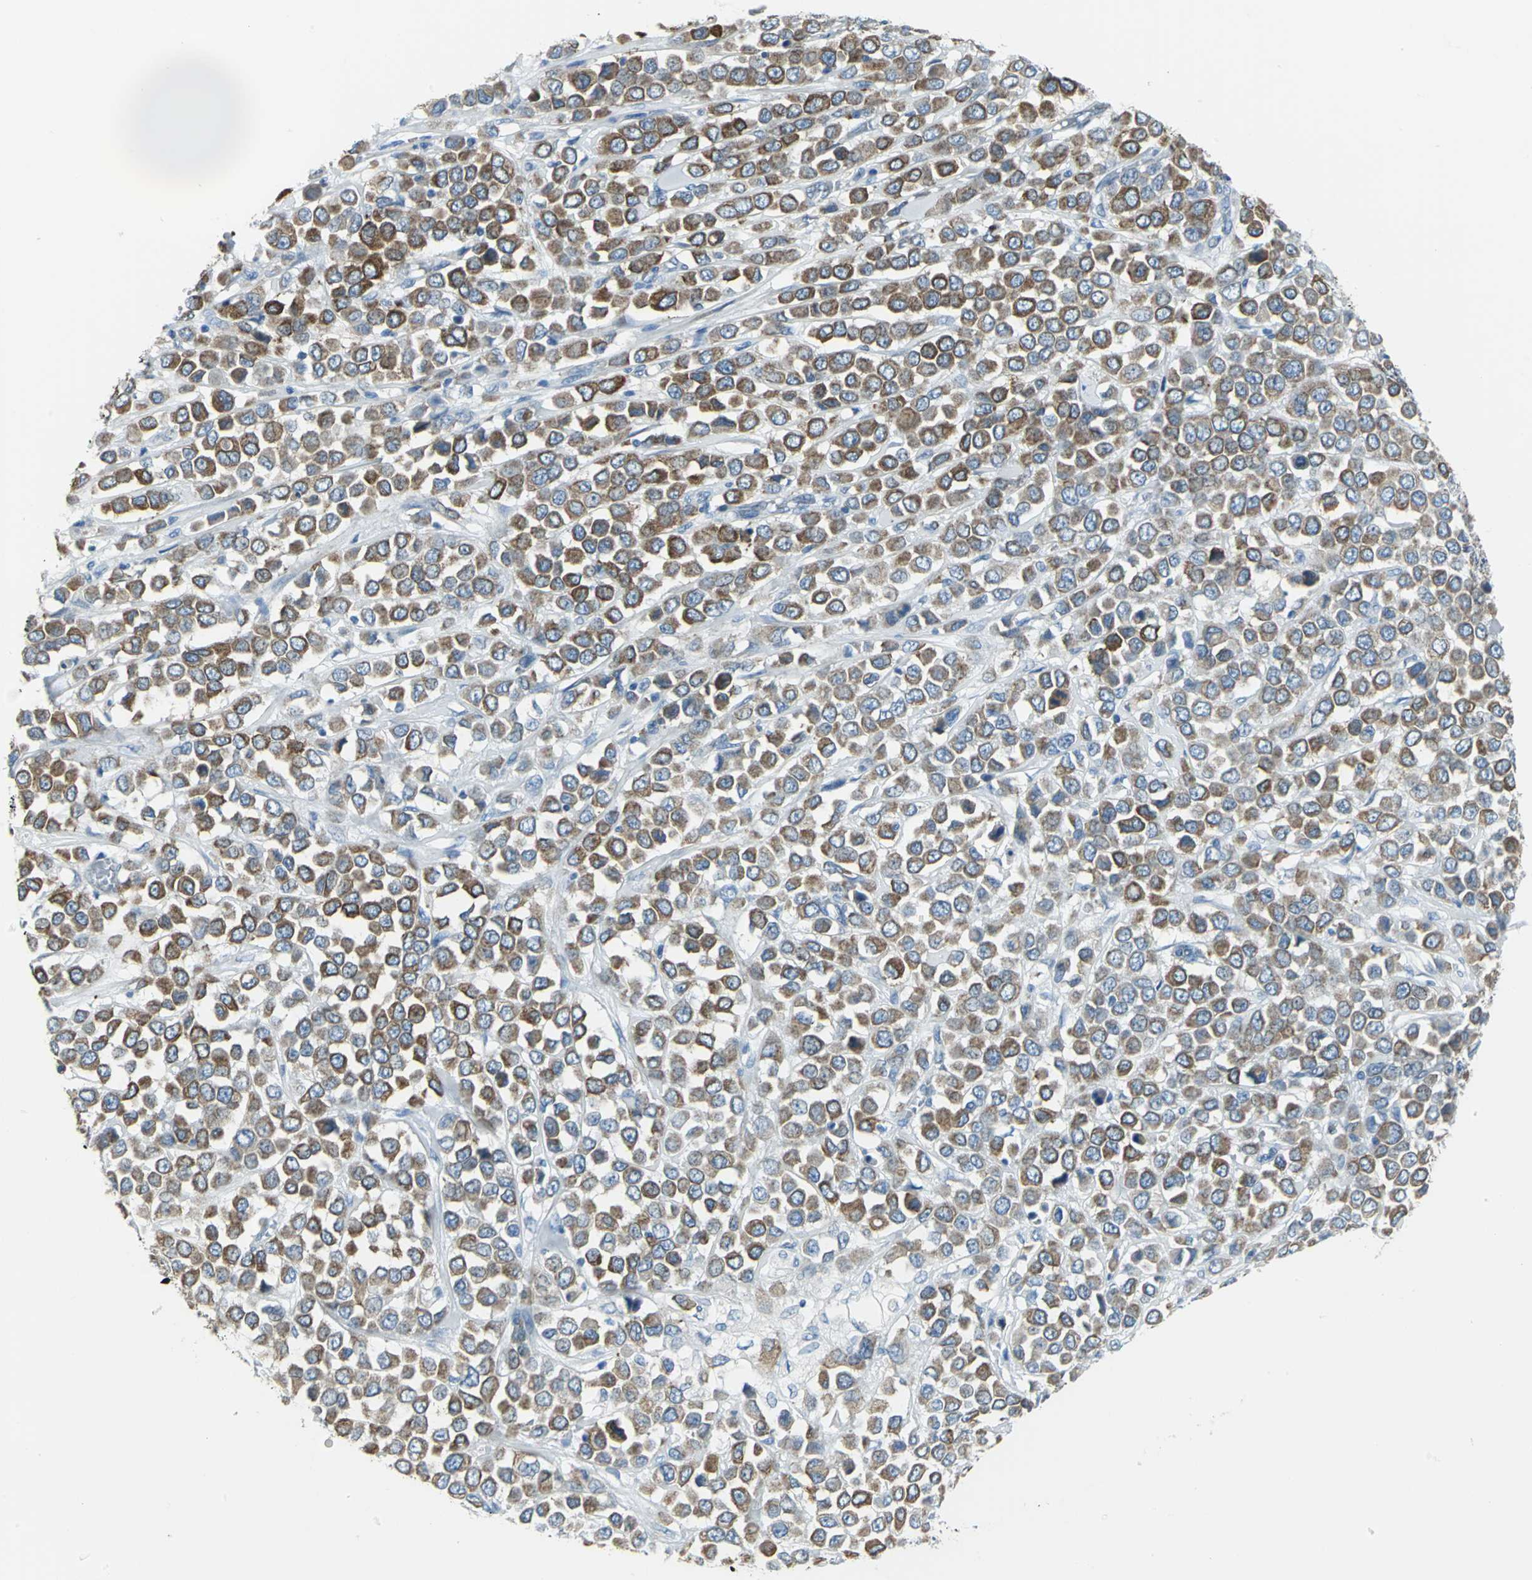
{"staining": {"intensity": "moderate", "quantity": ">75%", "location": "cytoplasmic/membranous"}, "tissue": "breast cancer", "cell_type": "Tumor cells", "image_type": "cancer", "snomed": [{"axis": "morphology", "description": "Duct carcinoma"}, {"axis": "topography", "description": "Breast"}], "caption": "Immunohistochemical staining of human breast intraductal carcinoma shows medium levels of moderate cytoplasmic/membranous protein positivity in about >75% of tumor cells.", "gene": "CYB5A", "patient": {"sex": "female", "age": 61}}